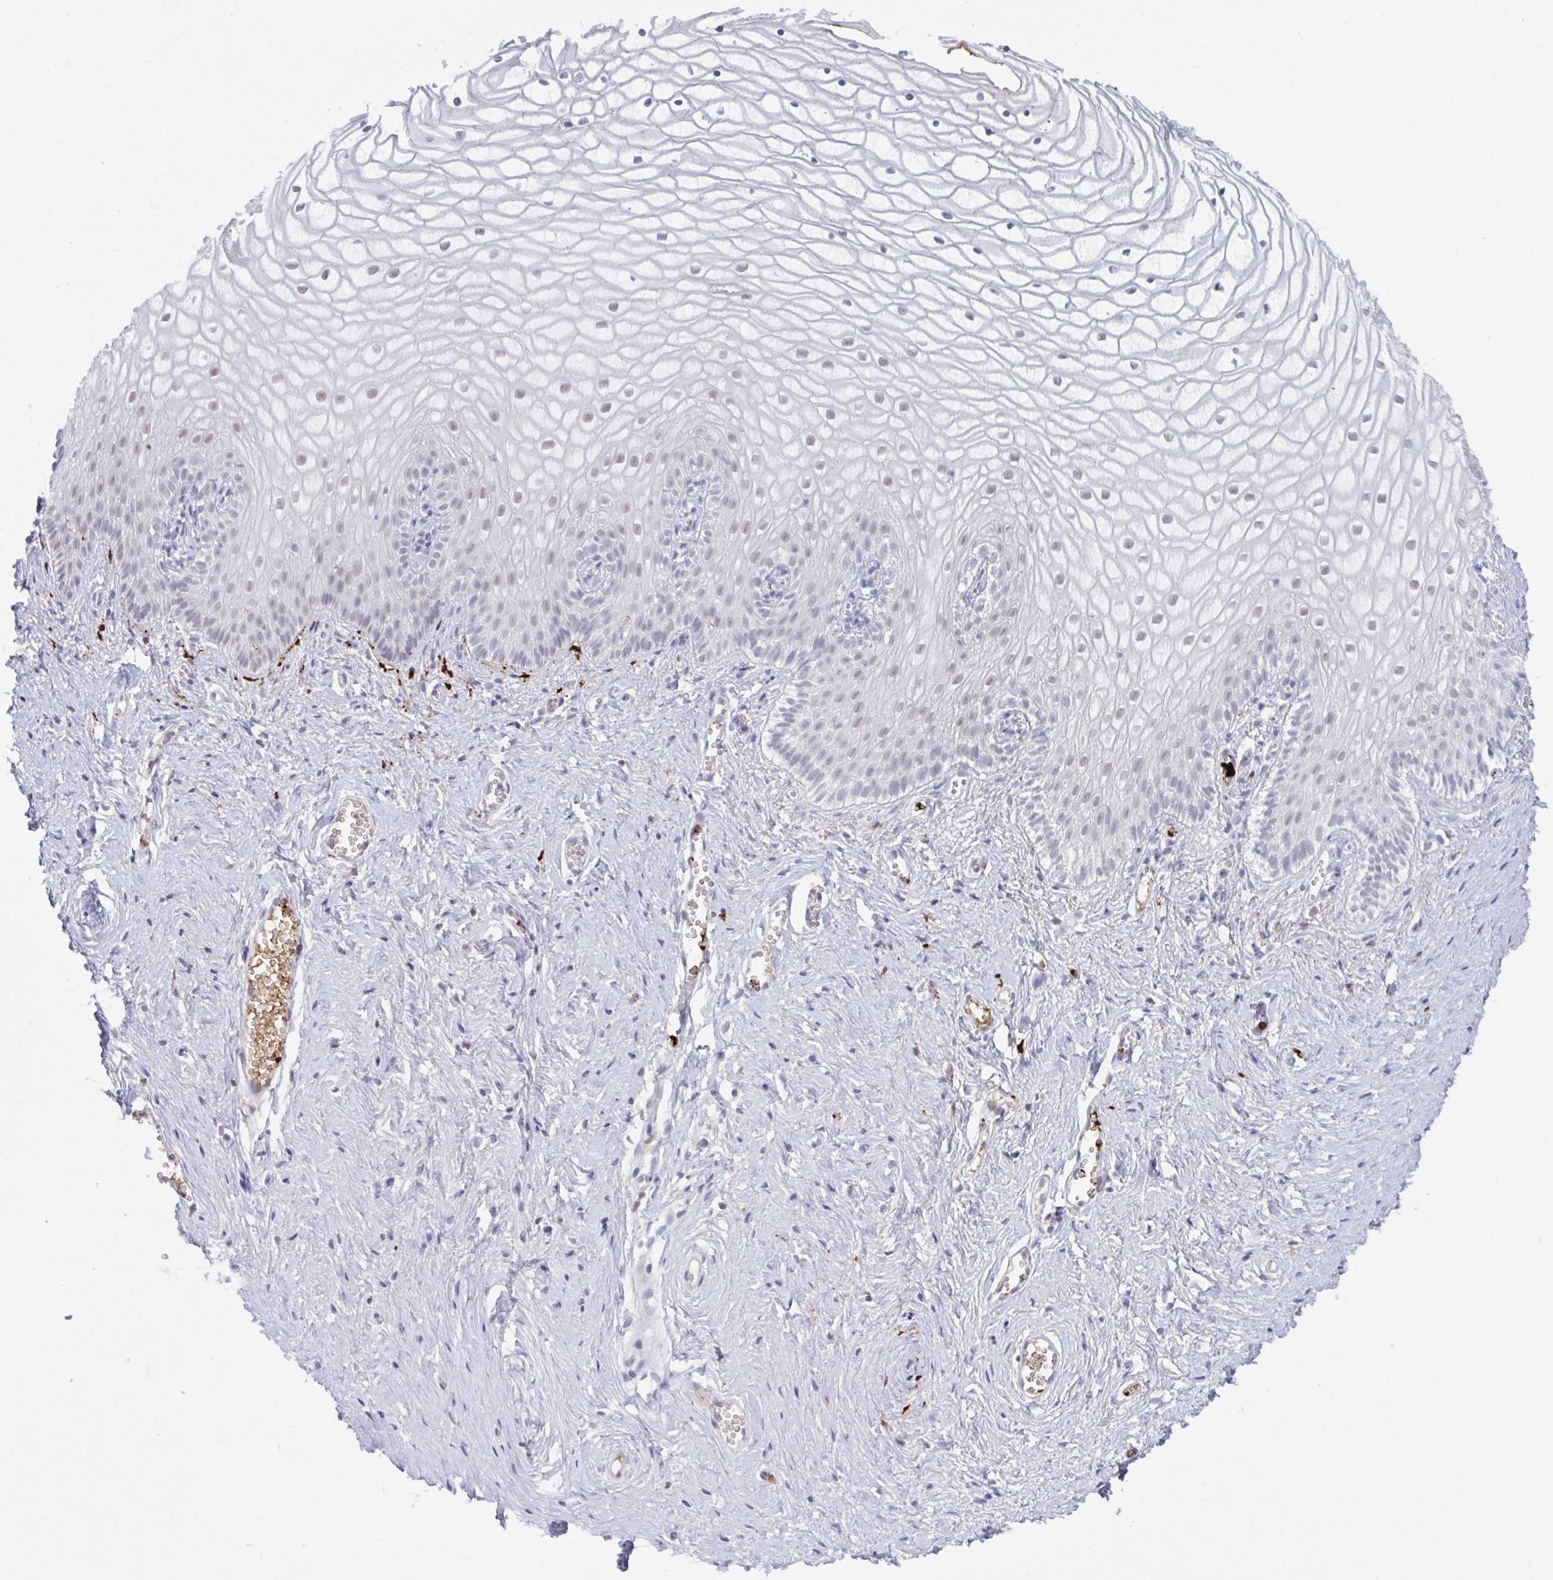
{"staining": {"intensity": "moderate", "quantity": "25%-75%", "location": "nuclear"}, "tissue": "vagina", "cell_type": "Squamous epithelial cells", "image_type": "normal", "snomed": [{"axis": "morphology", "description": "Normal tissue, NOS"}, {"axis": "topography", "description": "Vagina"}], "caption": "This is a histology image of immunohistochemistry (IHC) staining of benign vagina, which shows moderate expression in the nuclear of squamous epithelial cells.", "gene": "PLG", "patient": {"sex": "female", "age": 56}}